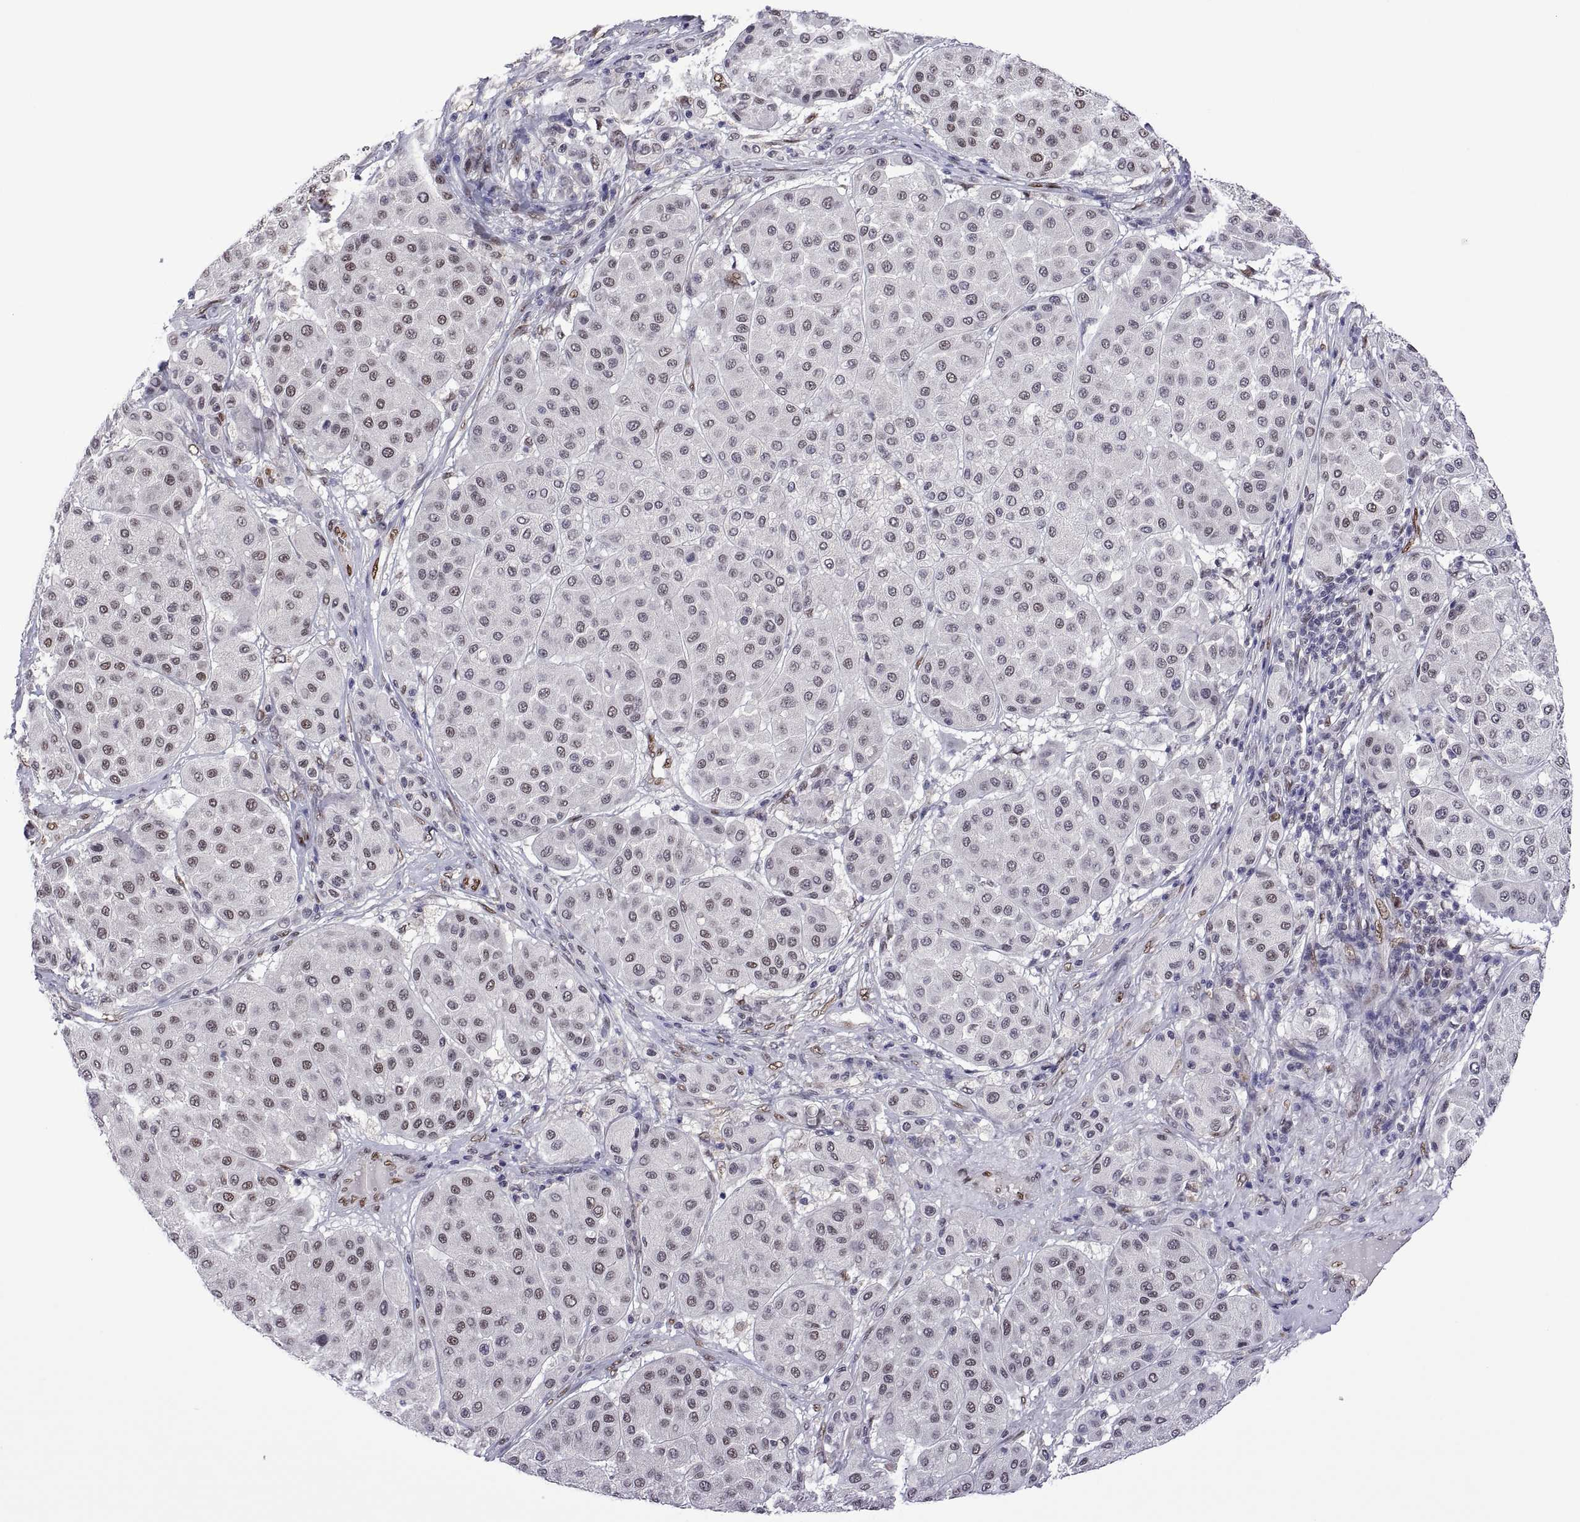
{"staining": {"intensity": "negative", "quantity": "none", "location": "none"}, "tissue": "melanoma", "cell_type": "Tumor cells", "image_type": "cancer", "snomed": [{"axis": "morphology", "description": "Malignant melanoma, Metastatic site"}, {"axis": "topography", "description": "Smooth muscle"}], "caption": "An immunohistochemistry micrograph of melanoma is shown. There is no staining in tumor cells of melanoma.", "gene": "NR4A1", "patient": {"sex": "male", "age": 41}}